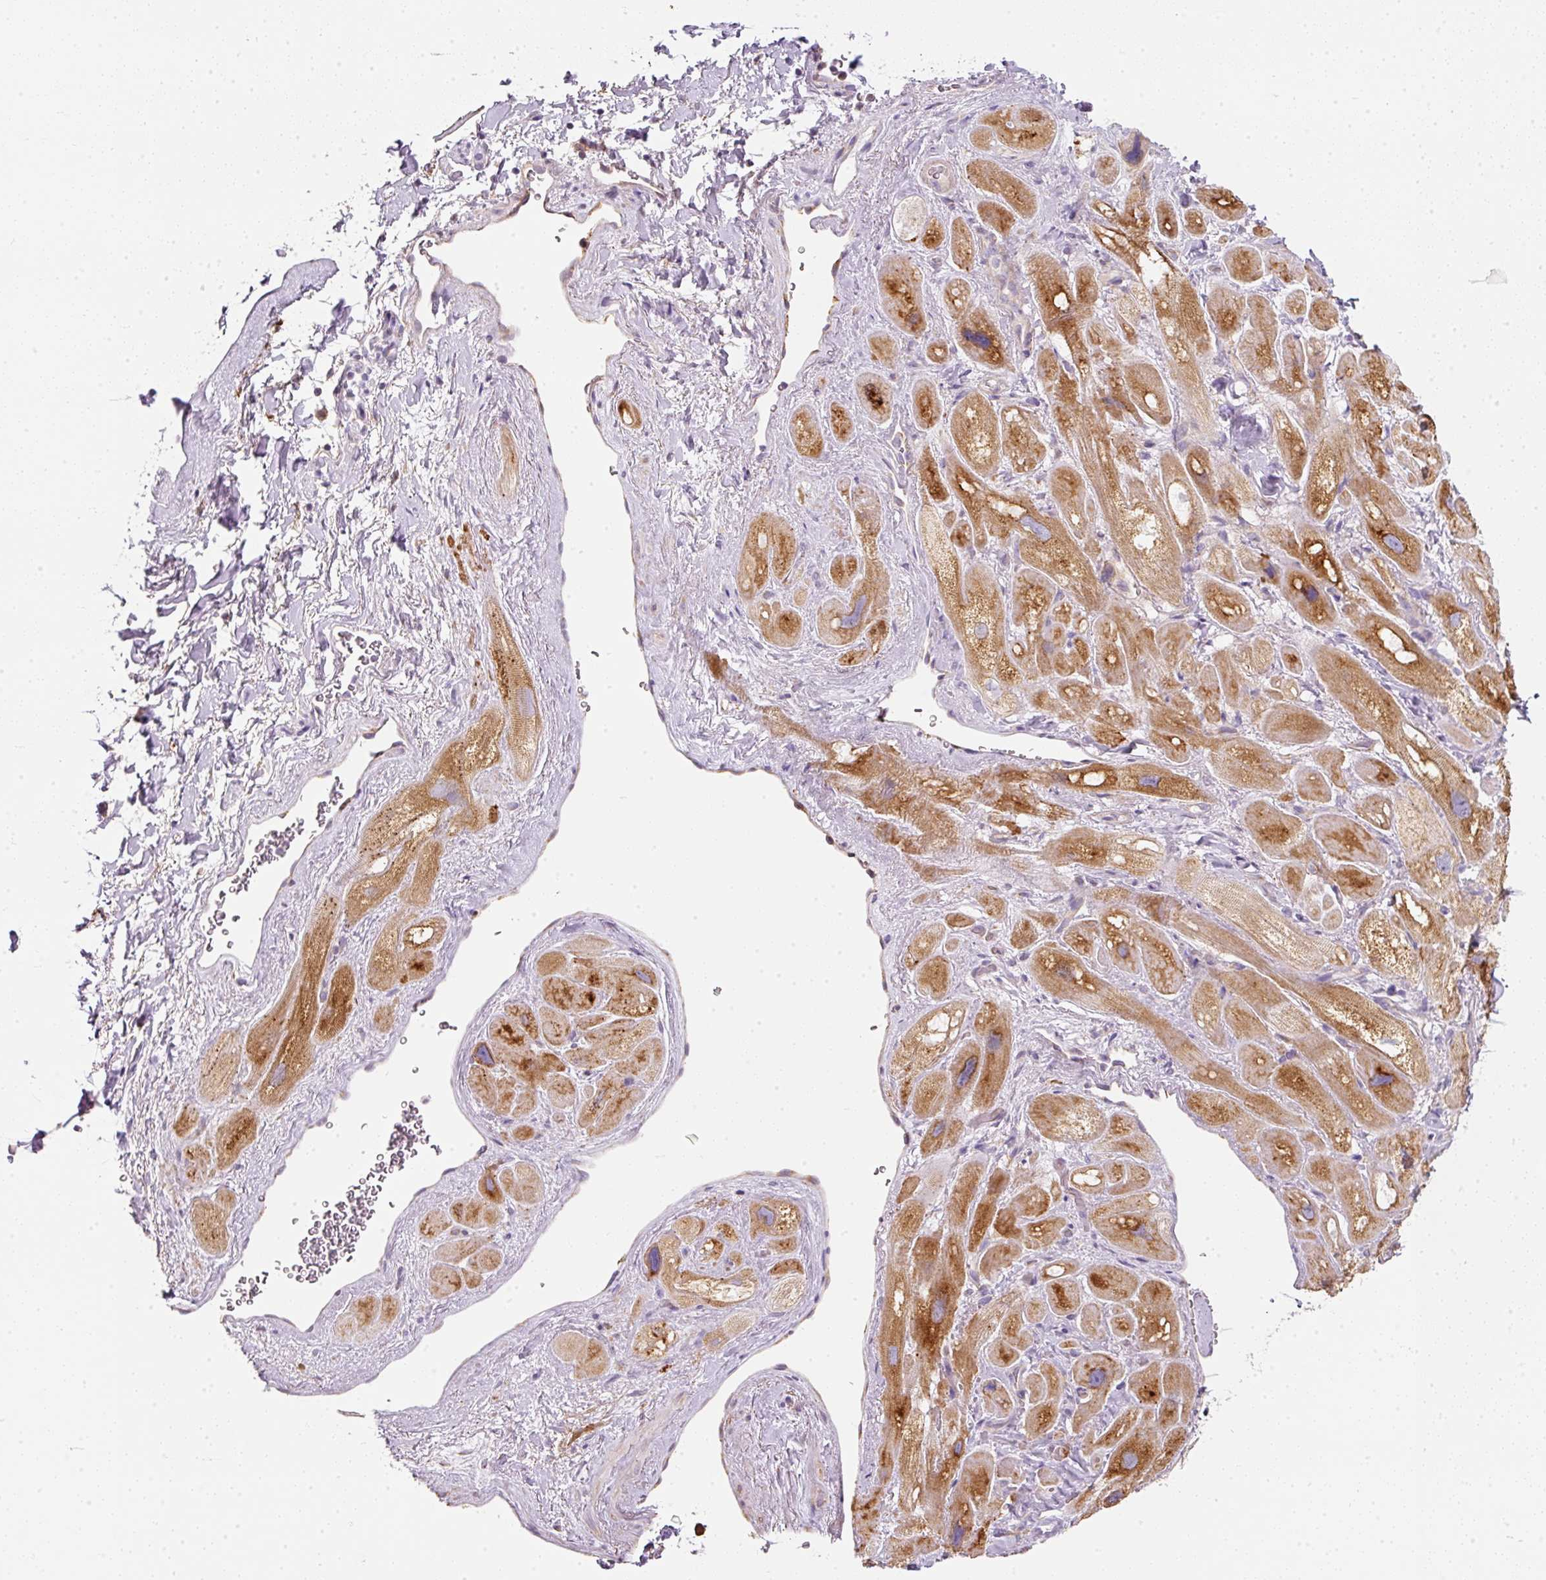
{"staining": {"intensity": "strong", "quantity": ">75%", "location": "cytoplasmic/membranous"}, "tissue": "heart muscle", "cell_type": "Cardiomyocytes", "image_type": "normal", "snomed": [{"axis": "morphology", "description": "Normal tissue, NOS"}, {"axis": "topography", "description": "Heart"}], "caption": "About >75% of cardiomyocytes in unremarkable heart muscle show strong cytoplasmic/membranous protein staining as visualized by brown immunohistochemical staining.", "gene": "MORN4", "patient": {"sex": "male", "age": 49}}